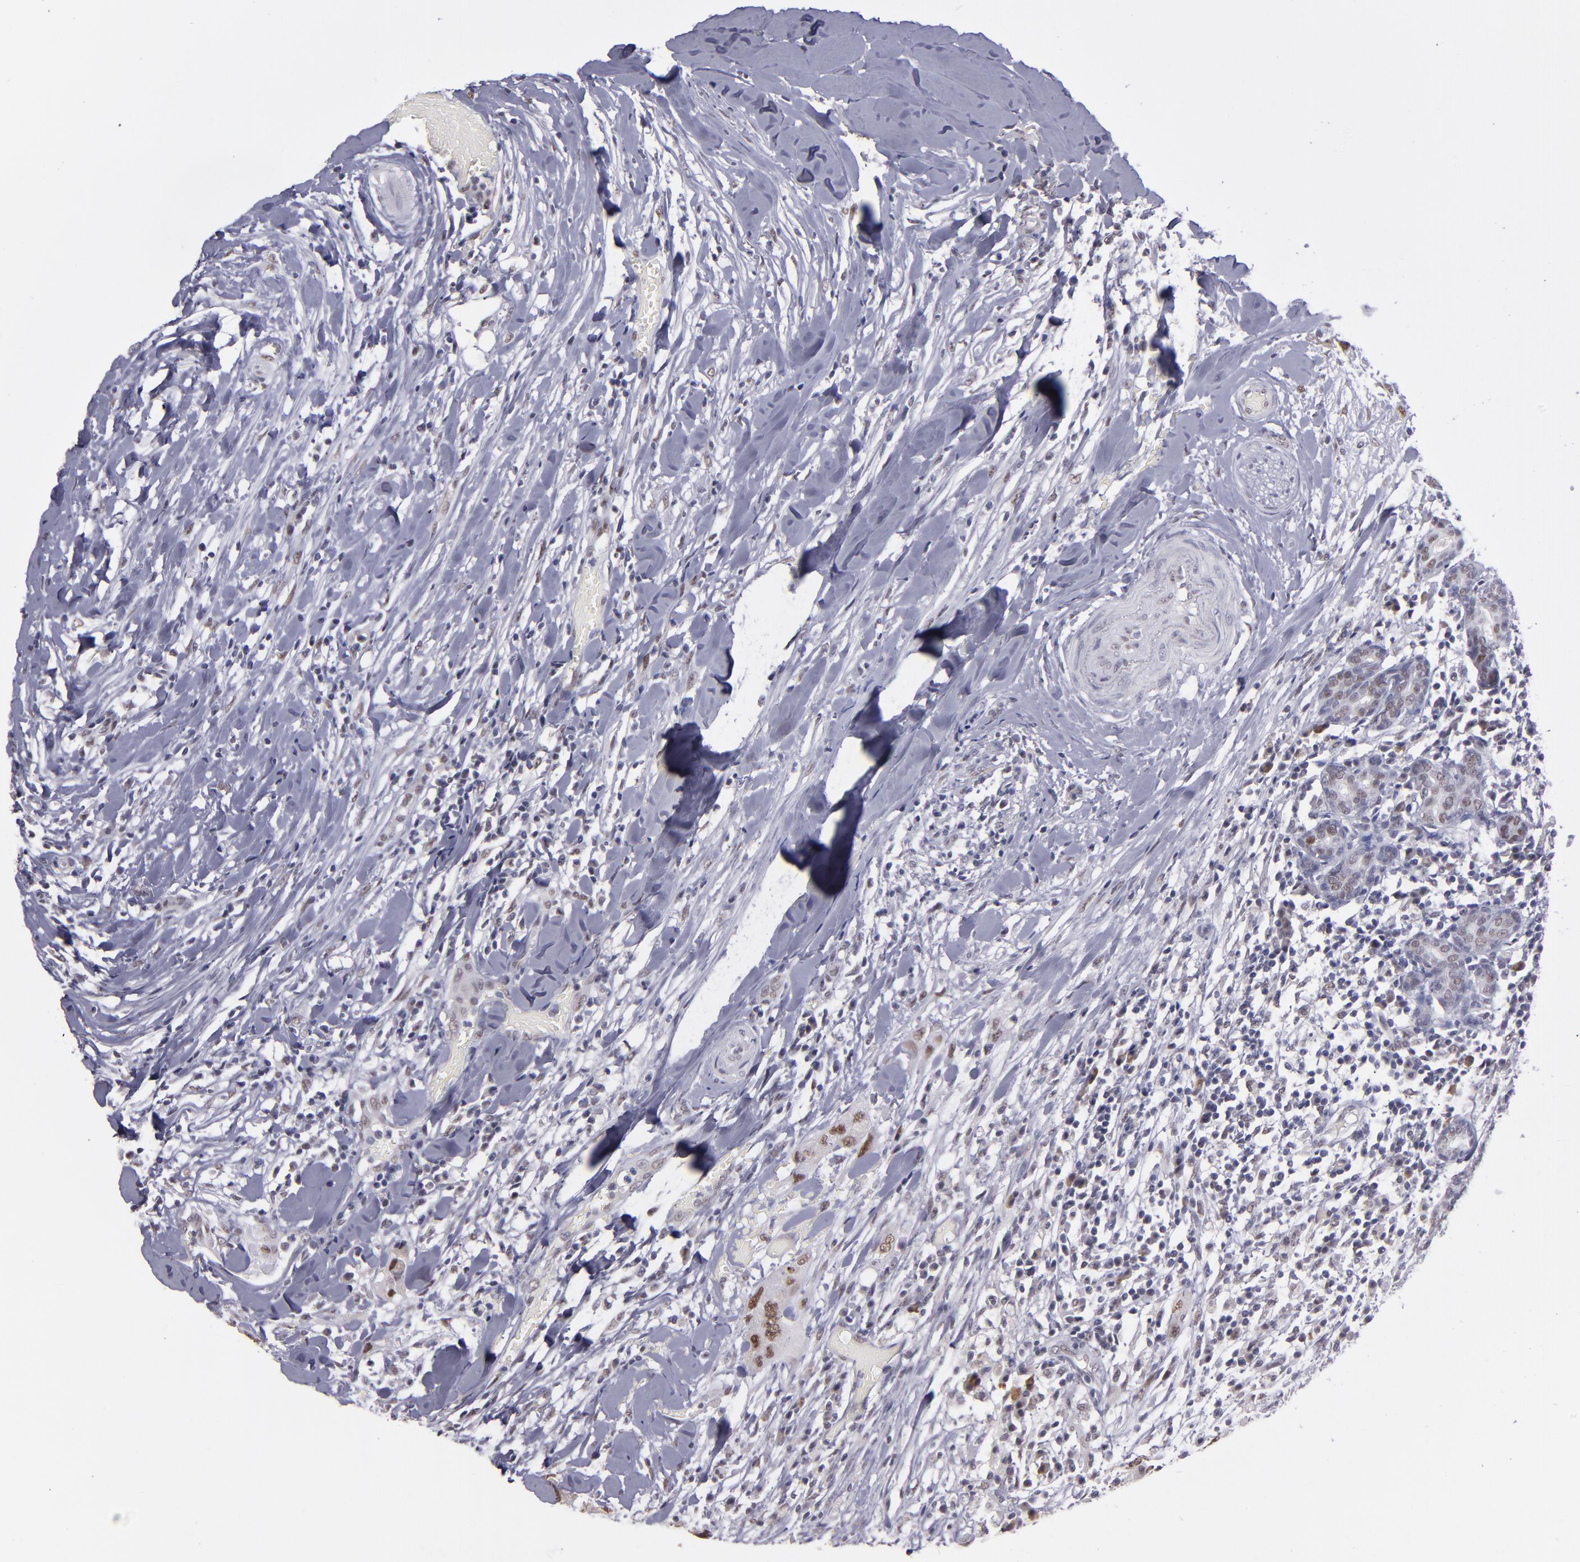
{"staining": {"intensity": "moderate", "quantity": "25%-75%", "location": "nuclear"}, "tissue": "head and neck cancer", "cell_type": "Tumor cells", "image_type": "cancer", "snomed": [{"axis": "morphology", "description": "Neoplasm, malignant, NOS"}, {"axis": "topography", "description": "Salivary gland"}, {"axis": "topography", "description": "Head-Neck"}], "caption": "Protein analysis of head and neck cancer (malignant neoplasm) tissue exhibits moderate nuclear positivity in about 25%-75% of tumor cells.", "gene": "OTUB2", "patient": {"sex": "male", "age": 43}}